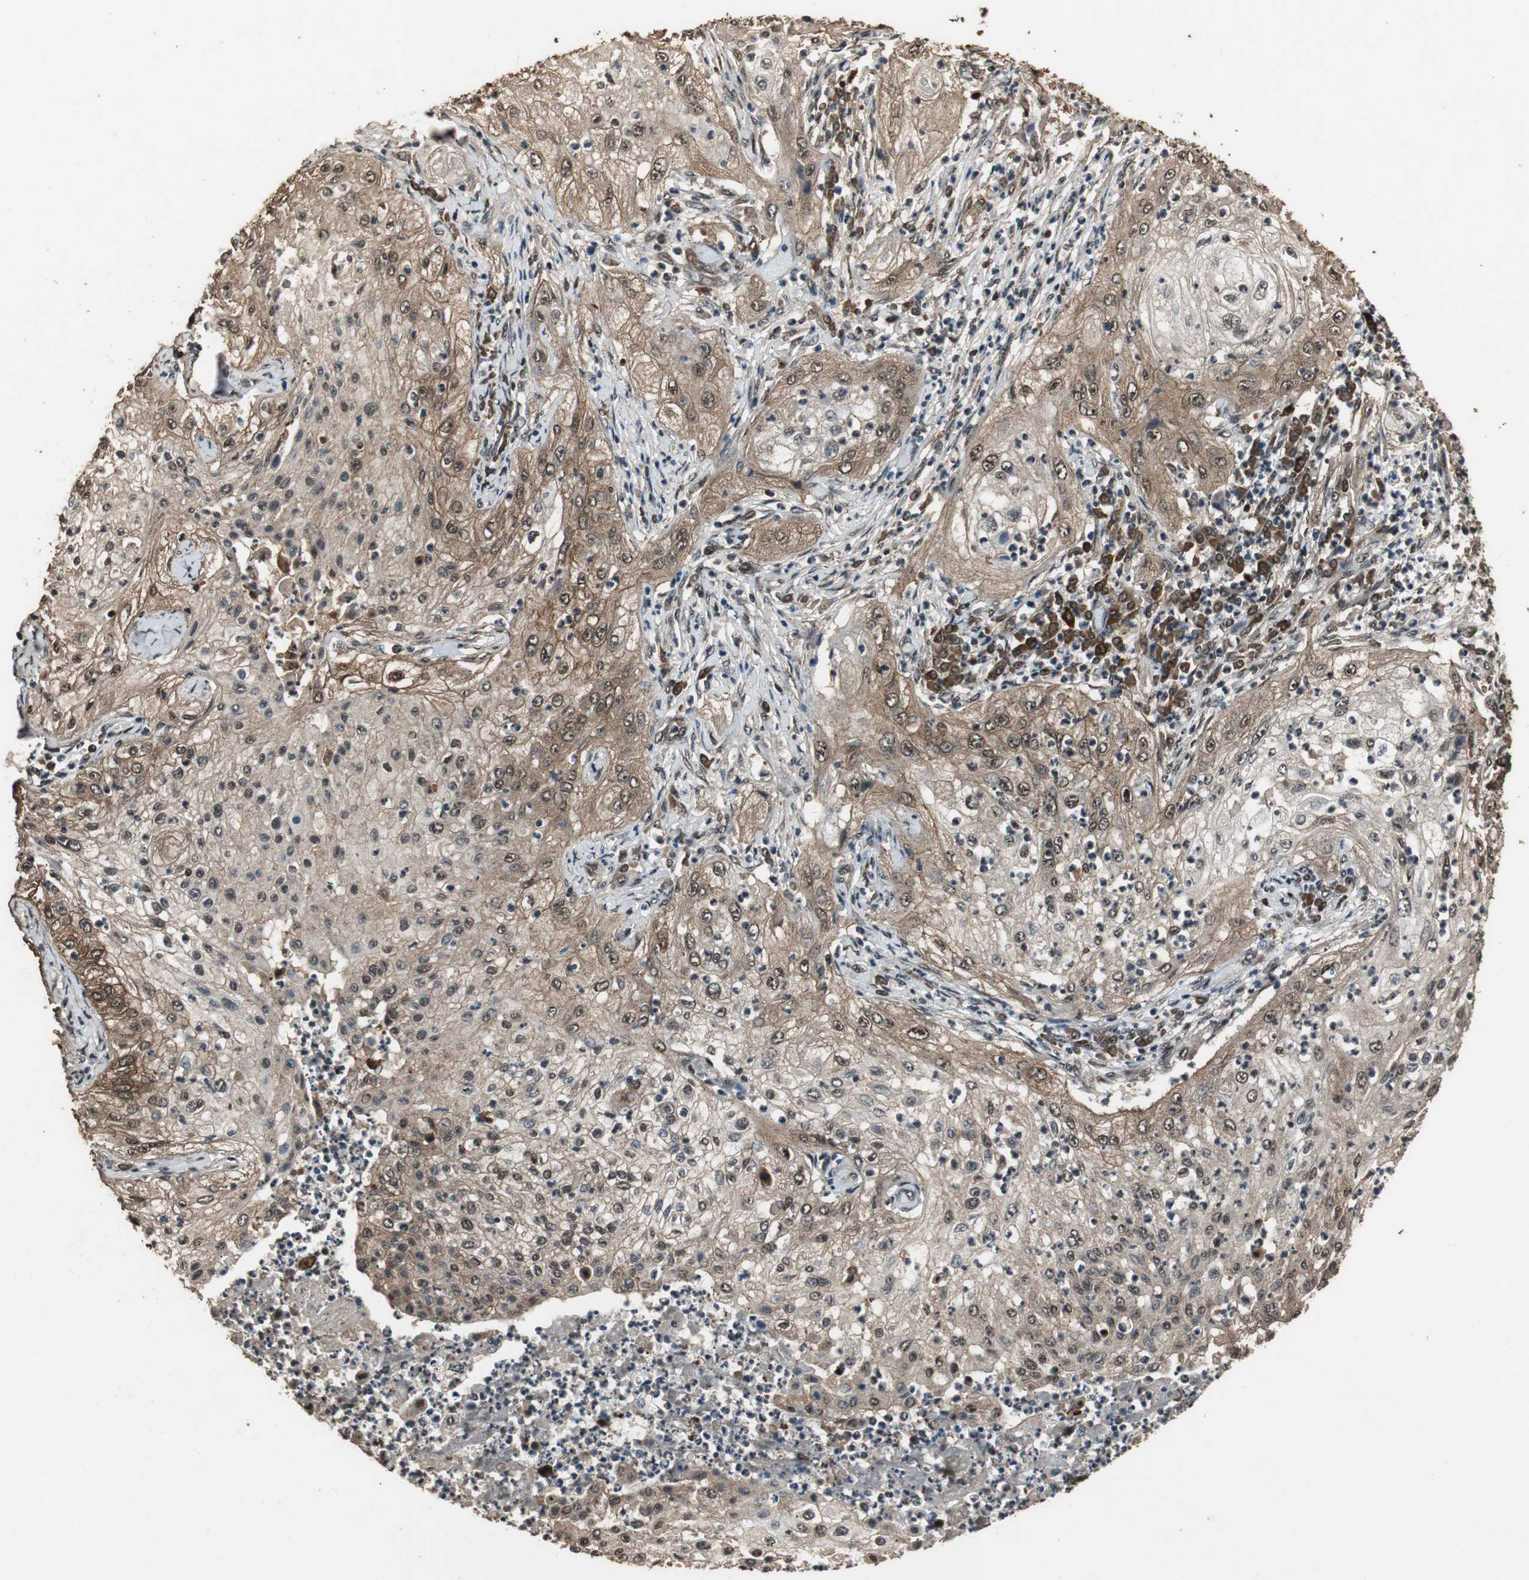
{"staining": {"intensity": "strong", "quantity": ">75%", "location": "cytoplasmic/membranous,nuclear"}, "tissue": "lung cancer", "cell_type": "Tumor cells", "image_type": "cancer", "snomed": [{"axis": "morphology", "description": "Inflammation, NOS"}, {"axis": "morphology", "description": "Squamous cell carcinoma, NOS"}, {"axis": "topography", "description": "Lymph node"}, {"axis": "topography", "description": "Soft tissue"}, {"axis": "topography", "description": "Lung"}], "caption": "Immunohistochemistry of human lung cancer shows high levels of strong cytoplasmic/membranous and nuclear staining in approximately >75% of tumor cells. The protein is stained brown, and the nuclei are stained in blue (DAB IHC with brightfield microscopy, high magnification).", "gene": "ZNF18", "patient": {"sex": "male", "age": 66}}